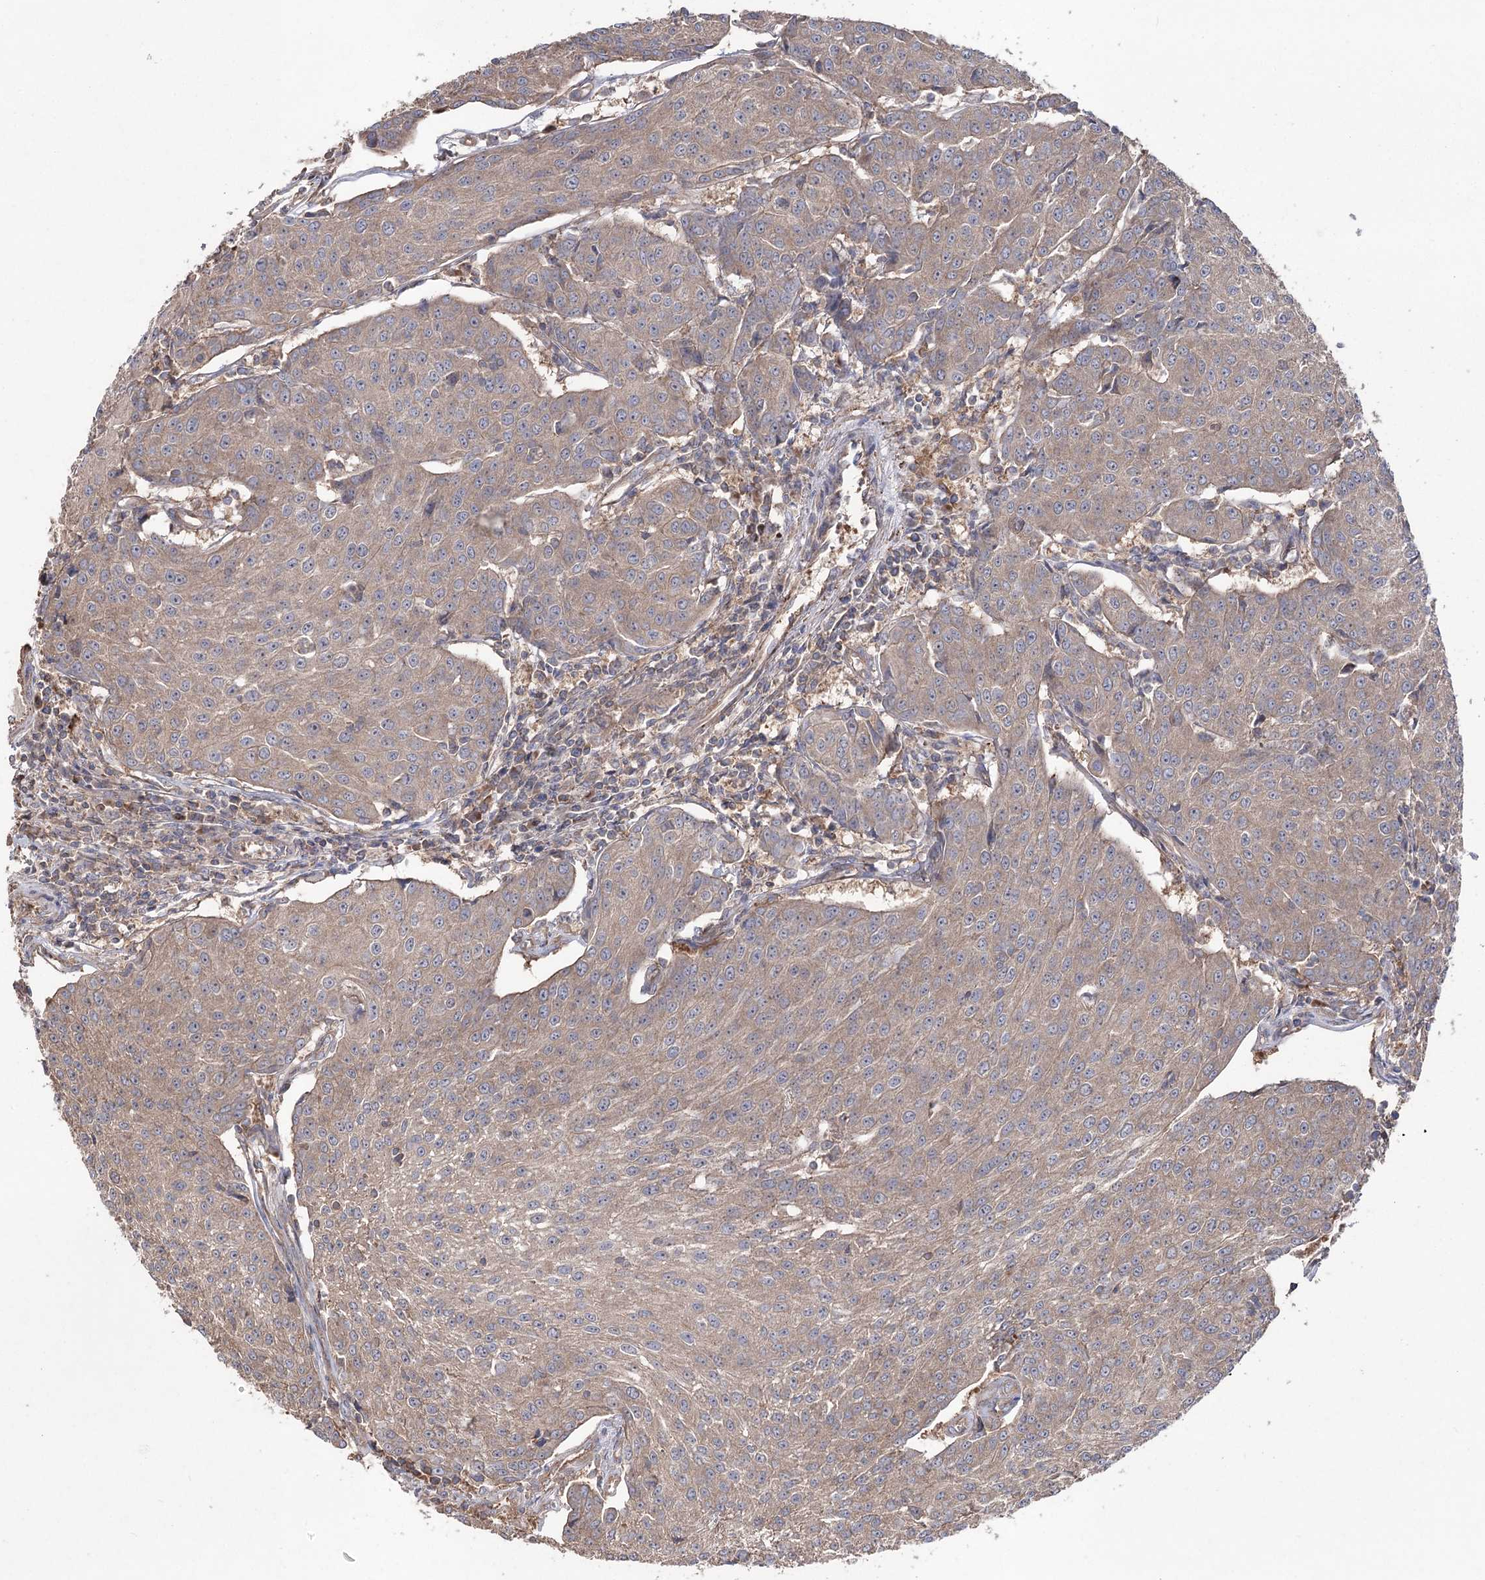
{"staining": {"intensity": "weak", "quantity": "25%-75%", "location": "cytoplasmic/membranous"}, "tissue": "urothelial cancer", "cell_type": "Tumor cells", "image_type": "cancer", "snomed": [{"axis": "morphology", "description": "Urothelial carcinoma, High grade"}, {"axis": "topography", "description": "Urinary bladder"}], "caption": "High-power microscopy captured an immunohistochemistry image of urothelial cancer, revealing weak cytoplasmic/membranous staining in about 25%-75% of tumor cells.", "gene": "LARS2", "patient": {"sex": "female", "age": 85}}